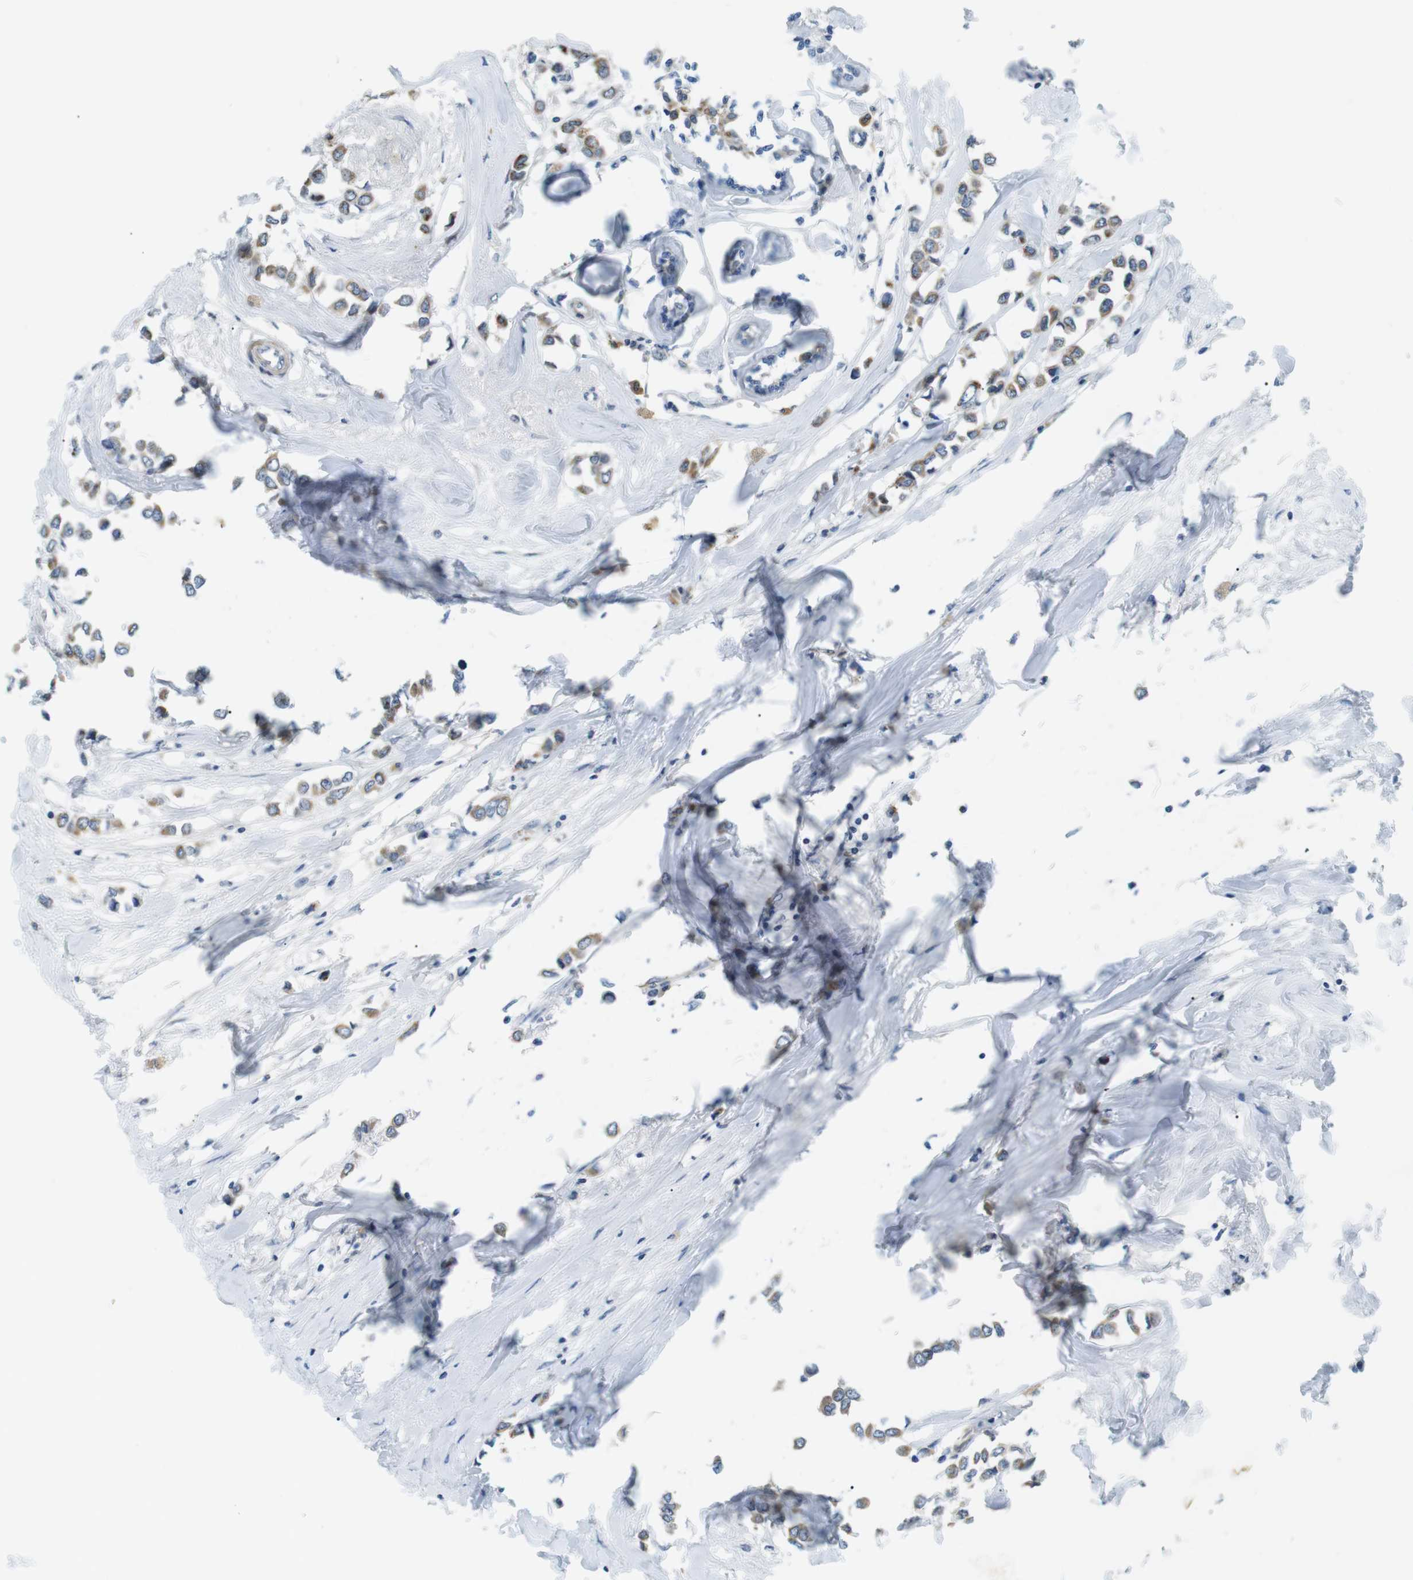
{"staining": {"intensity": "moderate", "quantity": ">75%", "location": "cytoplasmic/membranous"}, "tissue": "breast cancer", "cell_type": "Tumor cells", "image_type": "cancer", "snomed": [{"axis": "morphology", "description": "Lobular carcinoma"}, {"axis": "topography", "description": "Breast"}], "caption": "High-power microscopy captured an IHC histopathology image of breast cancer, revealing moderate cytoplasmic/membranous expression in approximately >75% of tumor cells.", "gene": "WSCD1", "patient": {"sex": "female", "age": 51}}